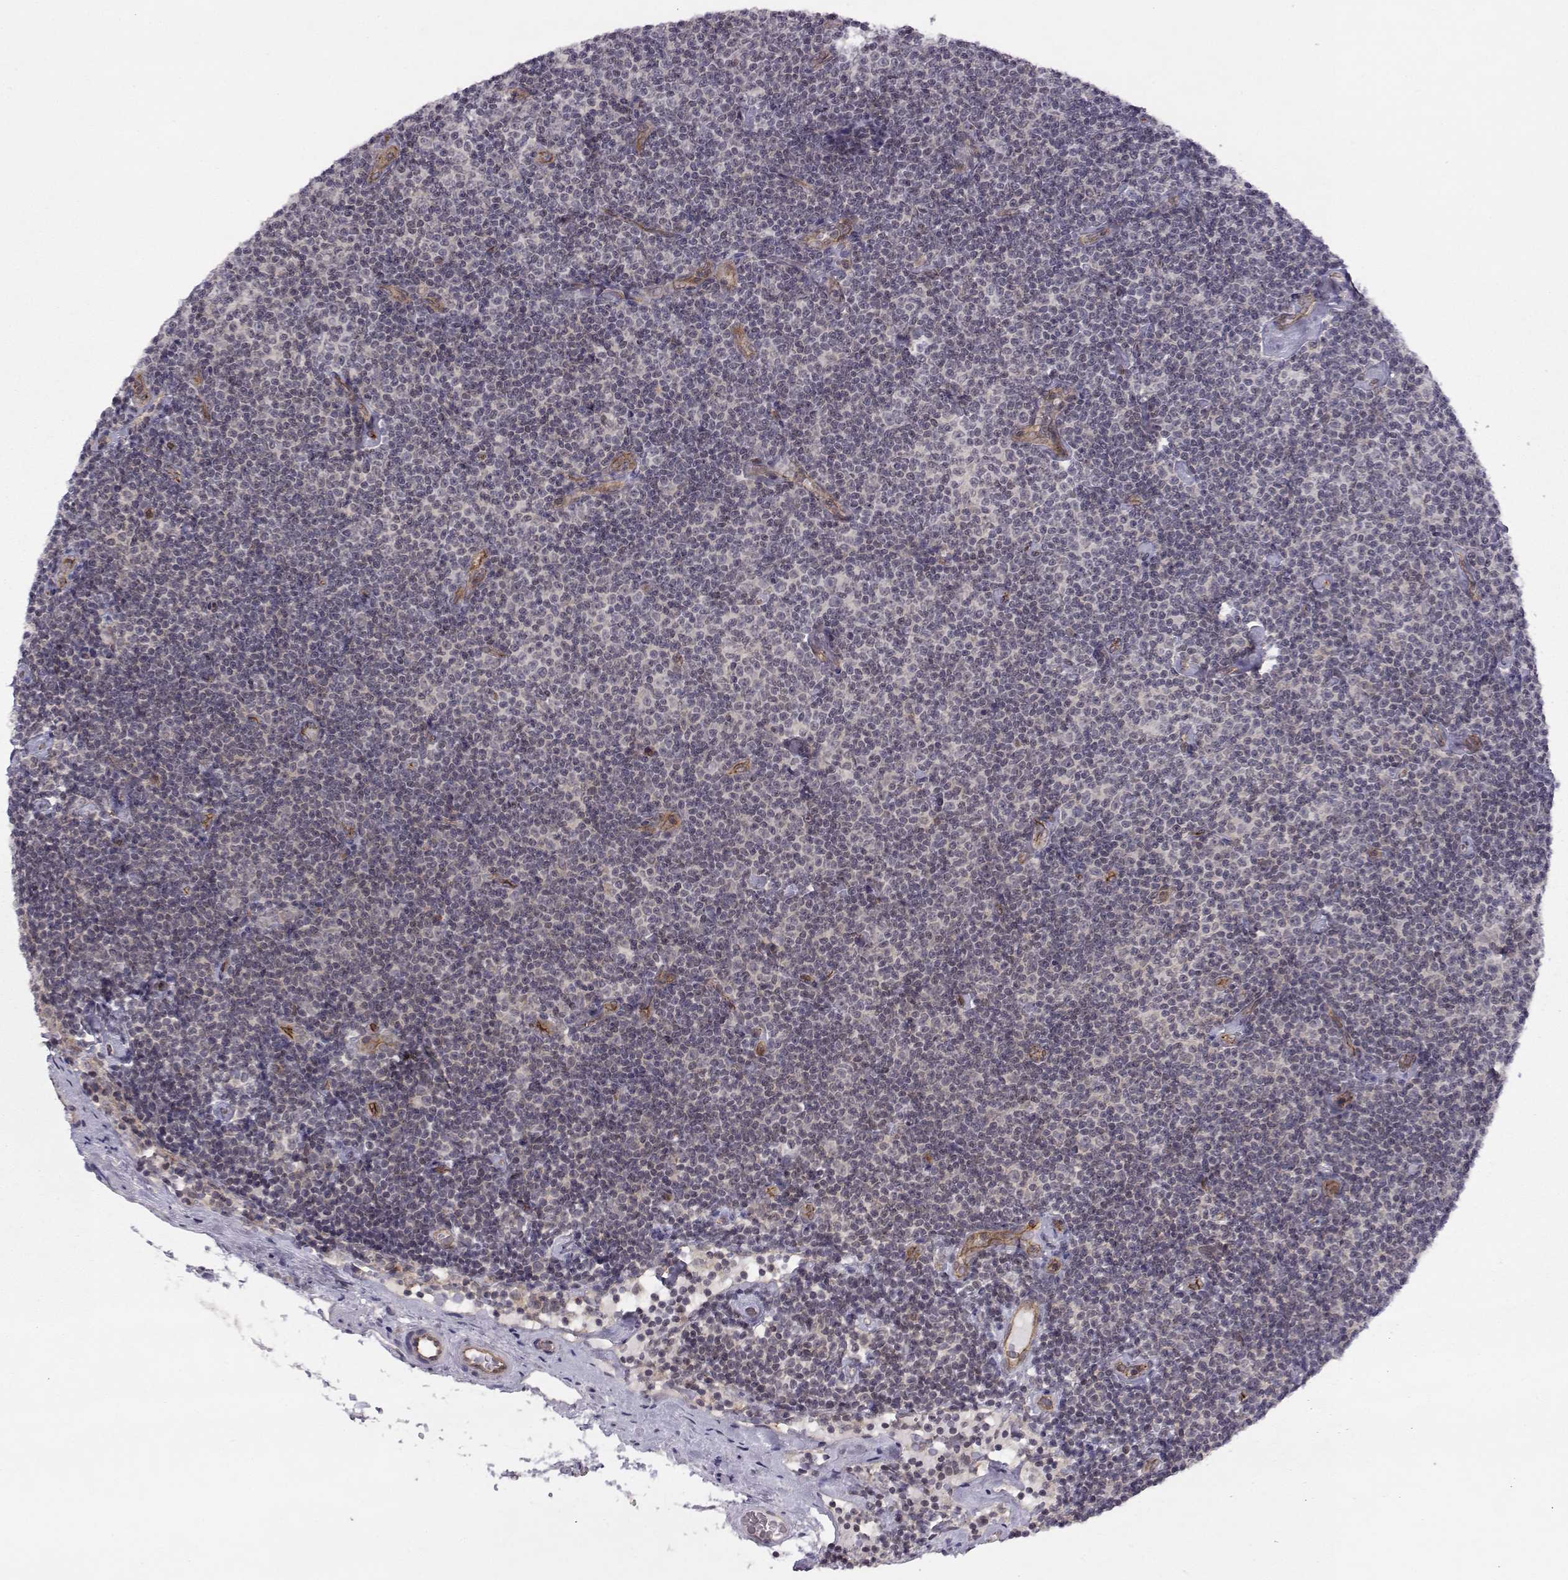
{"staining": {"intensity": "negative", "quantity": "none", "location": "none"}, "tissue": "lymphoma", "cell_type": "Tumor cells", "image_type": "cancer", "snomed": [{"axis": "morphology", "description": "Malignant lymphoma, non-Hodgkin's type, Low grade"}, {"axis": "topography", "description": "Lymph node"}], "caption": "Protein analysis of low-grade malignant lymphoma, non-Hodgkin's type displays no significant positivity in tumor cells. (Immunohistochemistry, brightfield microscopy, high magnification).", "gene": "KIF13B", "patient": {"sex": "male", "age": 81}}